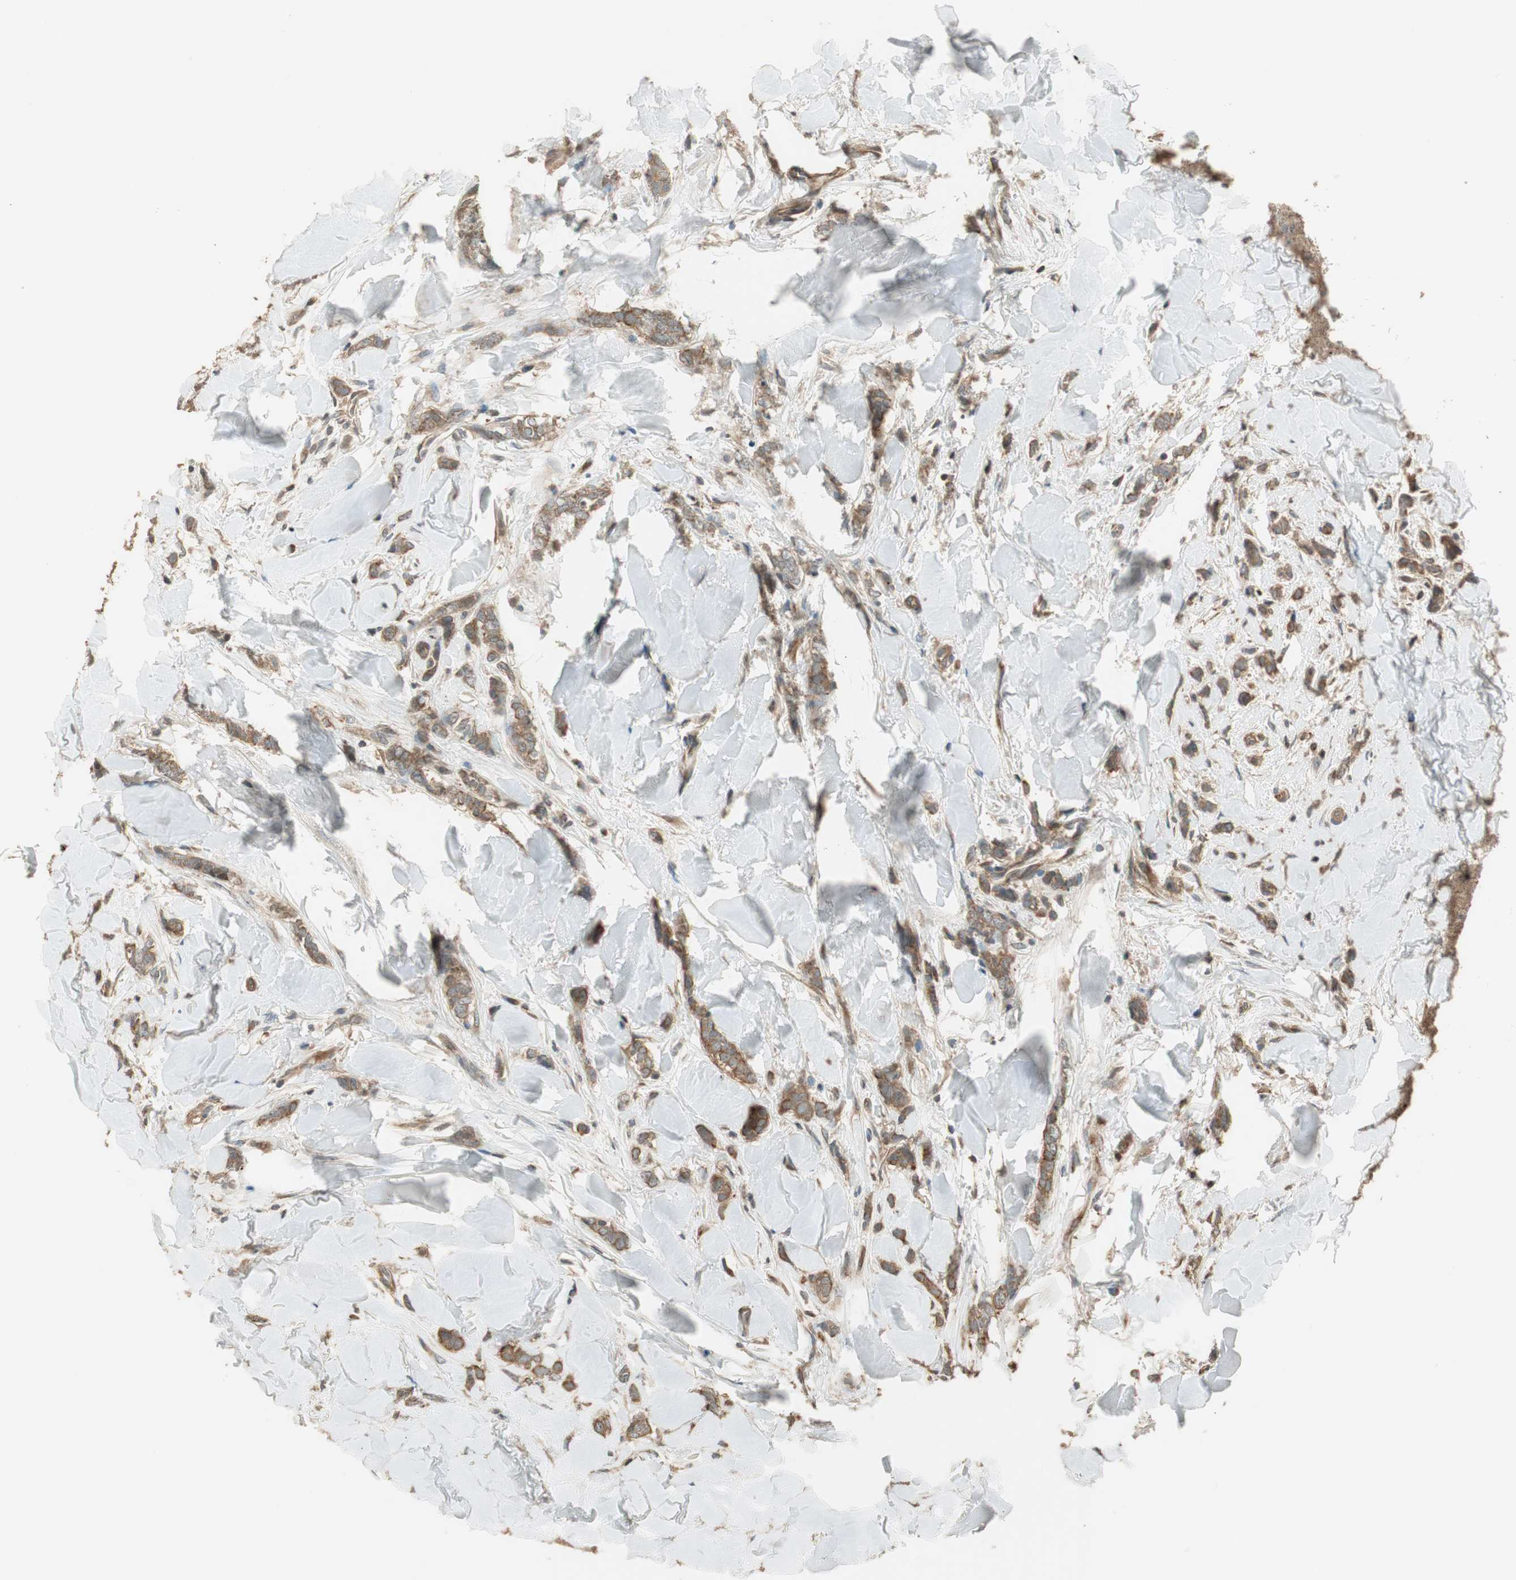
{"staining": {"intensity": "moderate", "quantity": ">75%", "location": "cytoplasmic/membranous"}, "tissue": "breast cancer", "cell_type": "Tumor cells", "image_type": "cancer", "snomed": [{"axis": "morphology", "description": "Lobular carcinoma"}, {"axis": "topography", "description": "Skin"}, {"axis": "topography", "description": "Breast"}], "caption": "Immunohistochemical staining of human breast lobular carcinoma reveals moderate cytoplasmic/membranous protein staining in approximately >75% of tumor cells. Using DAB (3,3'-diaminobenzidine) (brown) and hematoxylin (blue) stains, captured at high magnification using brightfield microscopy.", "gene": "PFDN5", "patient": {"sex": "female", "age": 46}}